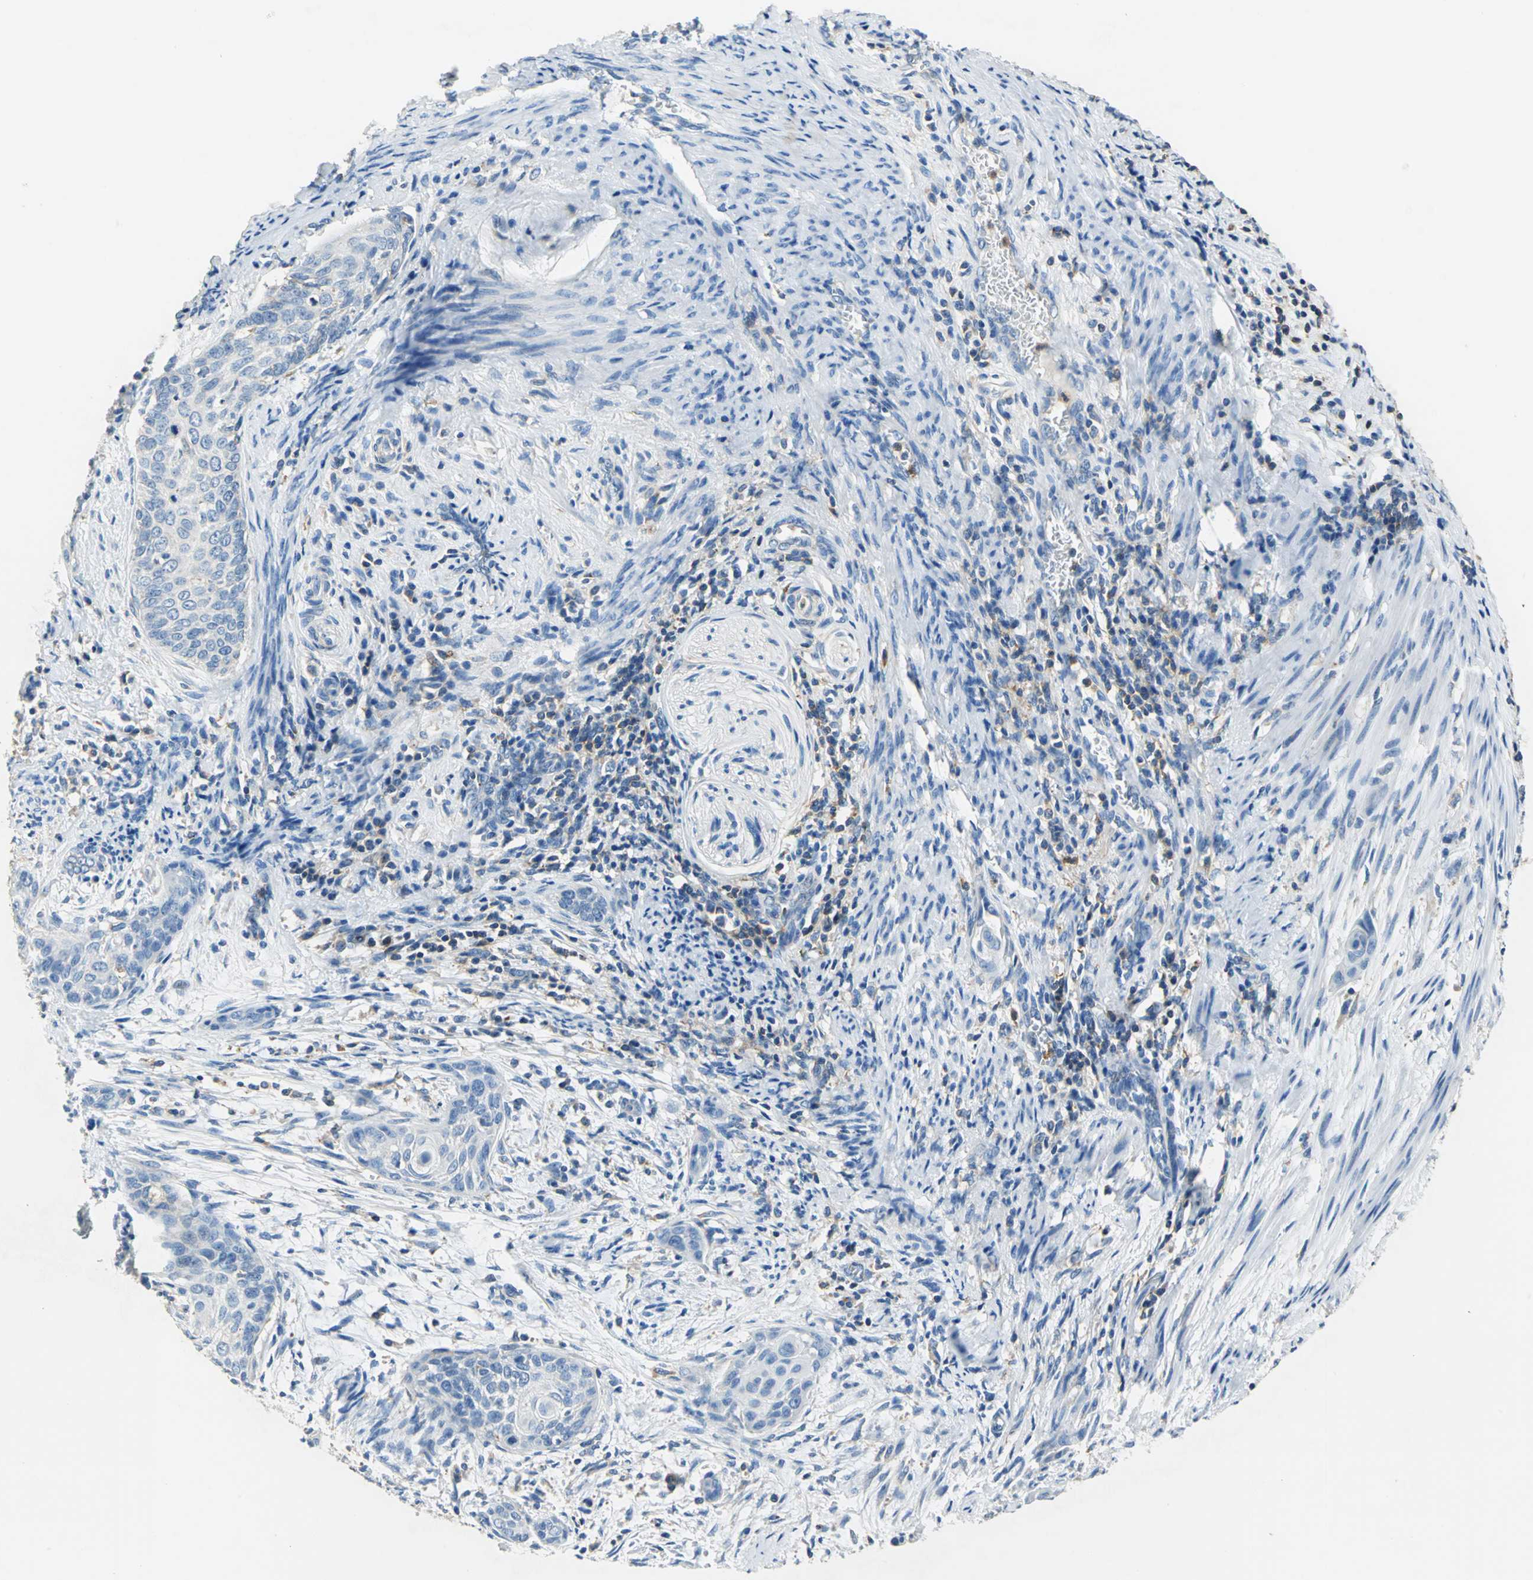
{"staining": {"intensity": "moderate", "quantity": "<25%", "location": "cytoplasmic/membranous"}, "tissue": "cervical cancer", "cell_type": "Tumor cells", "image_type": "cancer", "snomed": [{"axis": "morphology", "description": "Squamous cell carcinoma, NOS"}, {"axis": "topography", "description": "Cervix"}], "caption": "Immunohistochemical staining of human cervical squamous cell carcinoma displays moderate cytoplasmic/membranous protein staining in approximately <25% of tumor cells. (DAB = brown stain, brightfield microscopy at high magnification).", "gene": "SEPTIN6", "patient": {"sex": "female", "age": 33}}